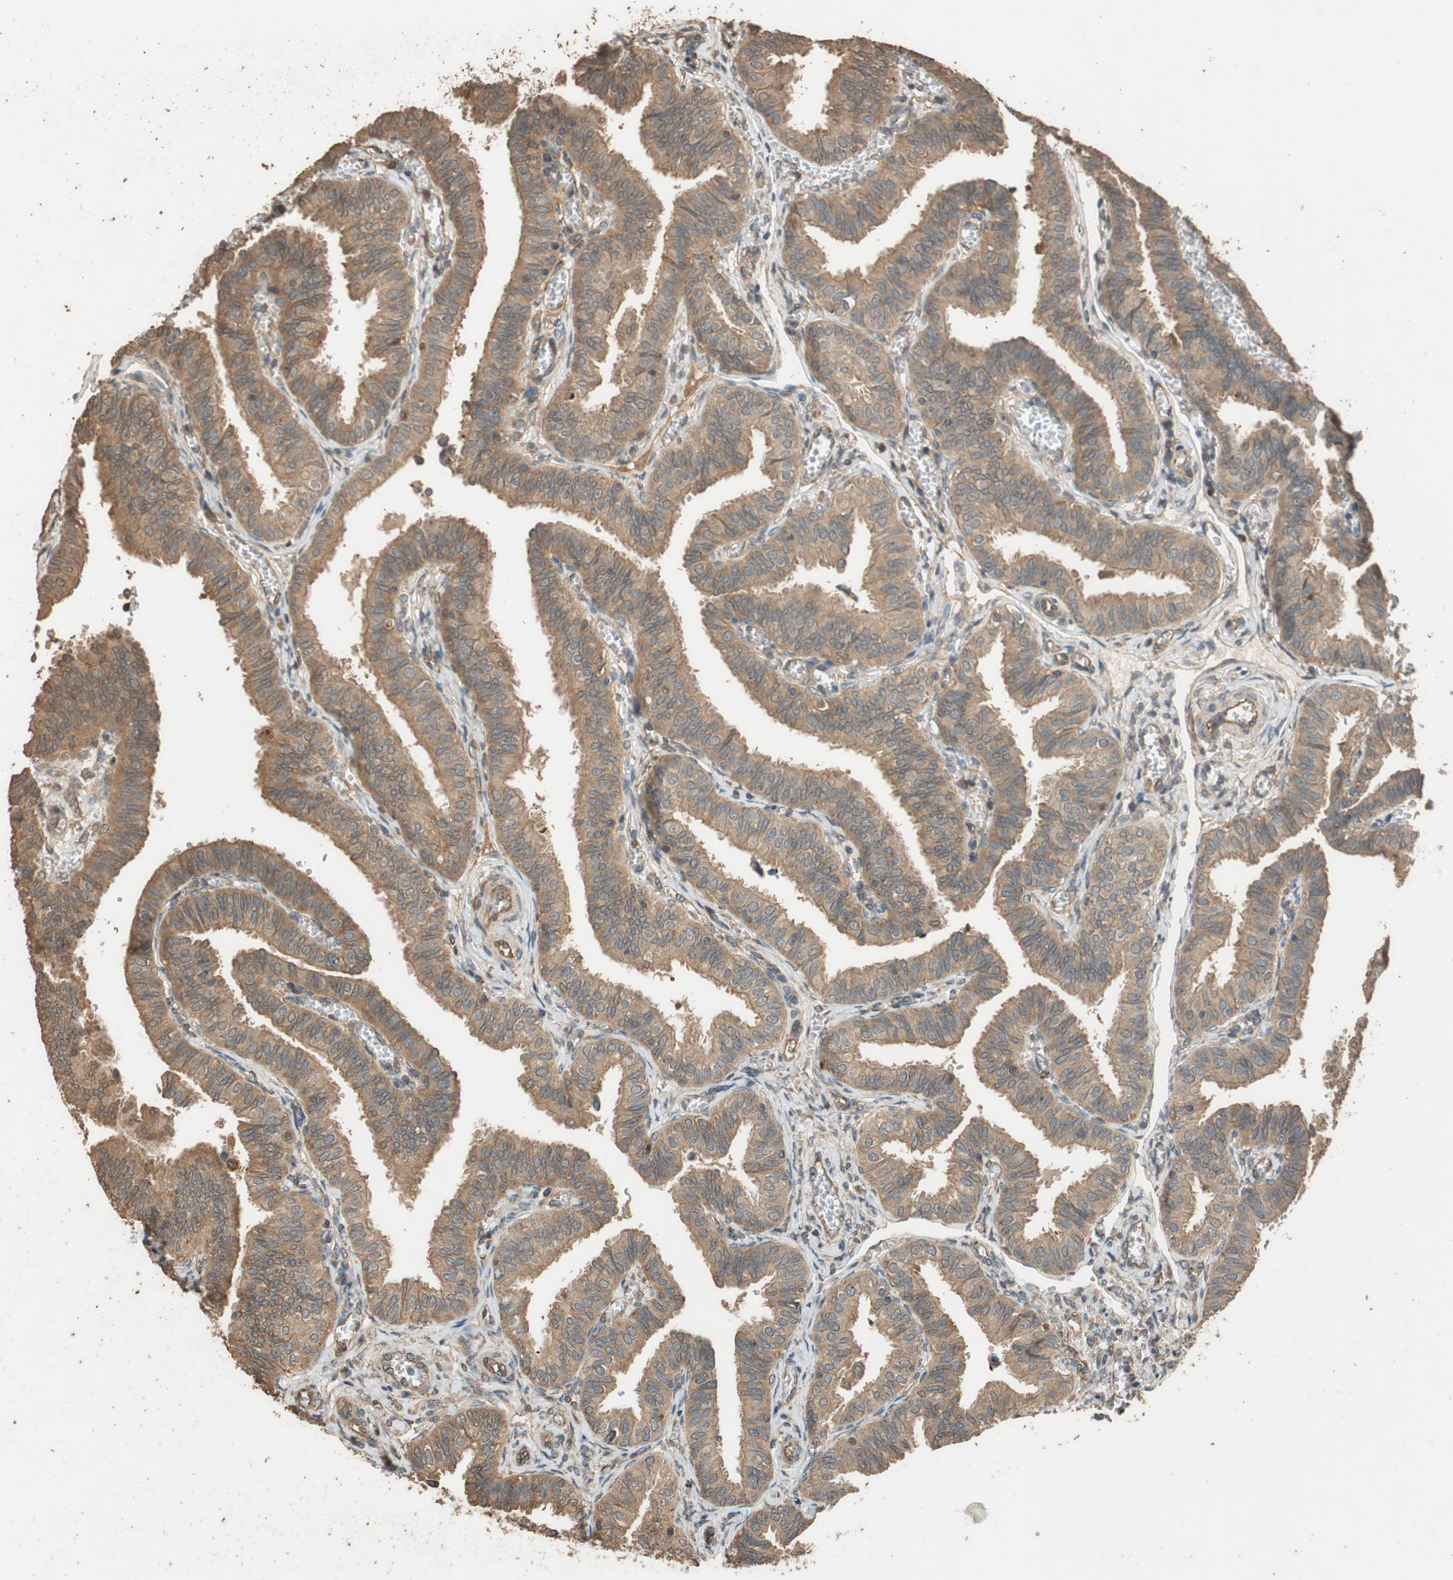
{"staining": {"intensity": "moderate", "quantity": ">75%", "location": "cytoplasmic/membranous"}, "tissue": "fallopian tube", "cell_type": "Glandular cells", "image_type": "normal", "snomed": [{"axis": "morphology", "description": "Normal tissue, NOS"}, {"axis": "topography", "description": "Fallopian tube"}], "caption": "IHC (DAB) staining of unremarkable human fallopian tube reveals moderate cytoplasmic/membranous protein staining in approximately >75% of glandular cells. Using DAB (3,3'-diaminobenzidine) (brown) and hematoxylin (blue) stains, captured at high magnification using brightfield microscopy.", "gene": "MST1R", "patient": {"sex": "female", "age": 46}}